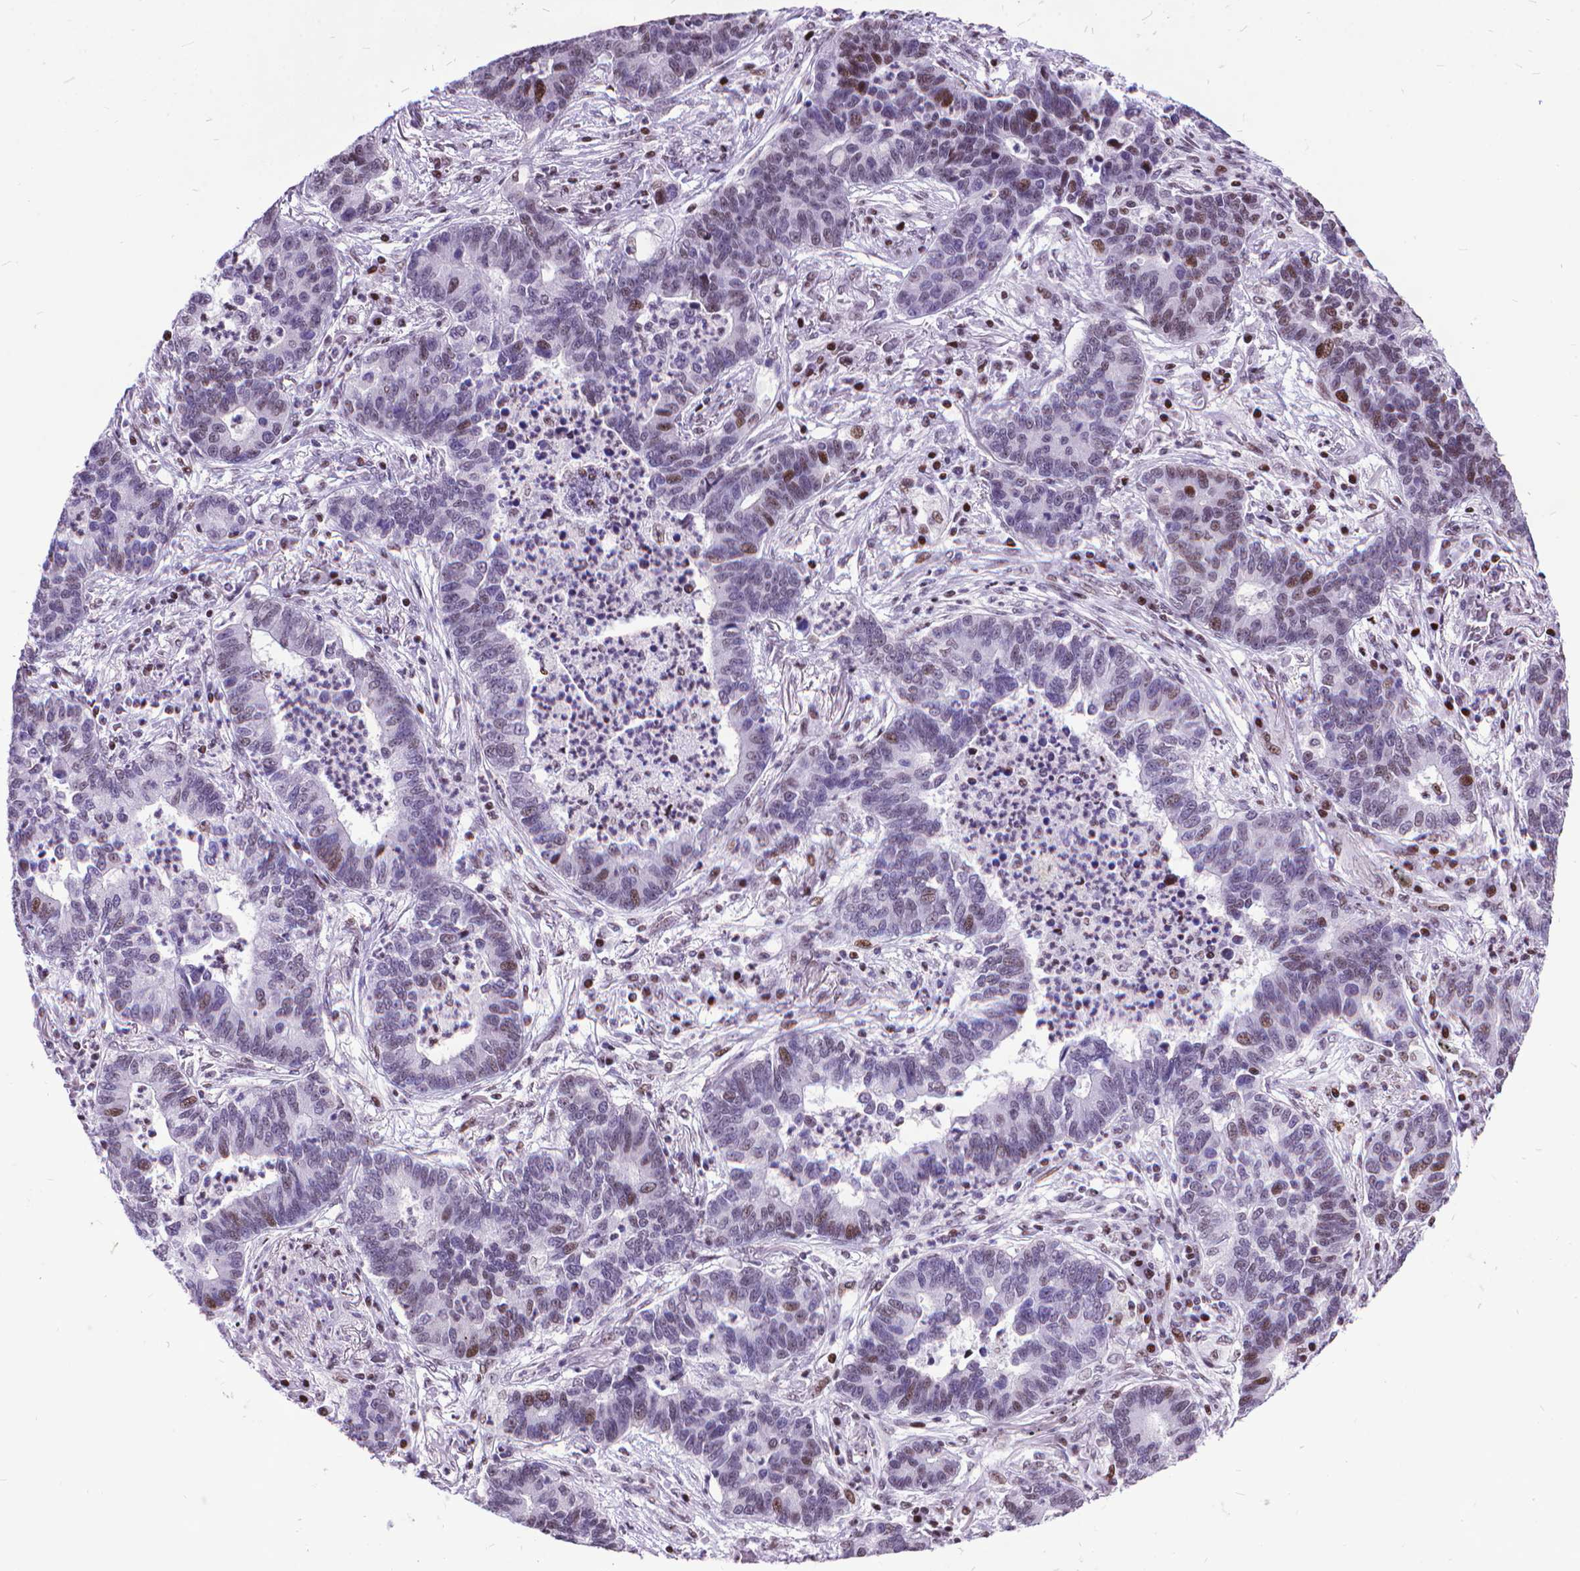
{"staining": {"intensity": "moderate", "quantity": "<25%", "location": "nuclear"}, "tissue": "lung cancer", "cell_type": "Tumor cells", "image_type": "cancer", "snomed": [{"axis": "morphology", "description": "Adenocarcinoma, NOS"}, {"axis": "topography", "description": "Lung"}], "caption": "Immunohistochemistry staining of adenocarcinoma (lung), which demonstrates low levels of moderate nuclear expression in about <25% of tumor cells indicating moderate nuclear protein positivity. The staining was performed using DAB (brown) for protein detection and nuclei were counterstained in hematoxylin (blue).", "gene": "POLE4", "patient": {"sex": "female", "age": 57}}